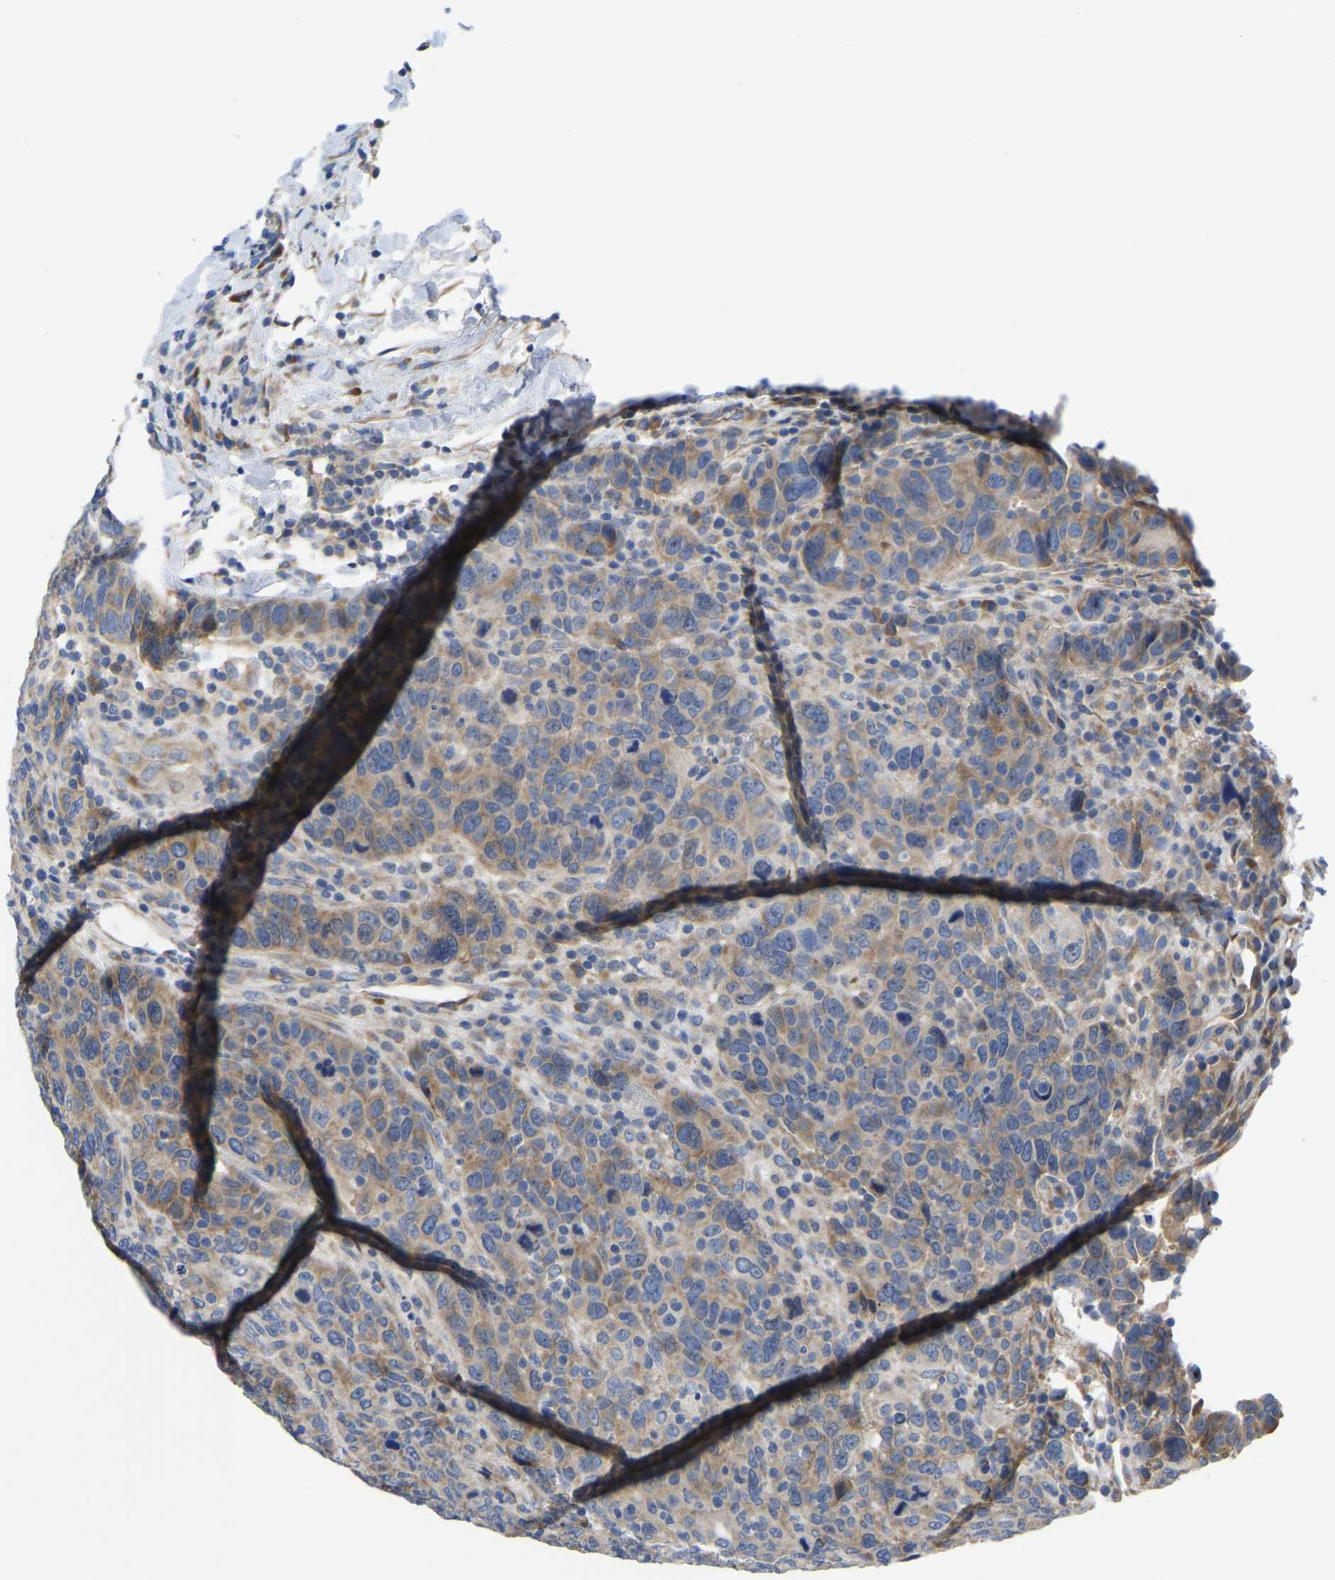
{"staining": {"intensity": "weak", "quantity": "25%-75%", "location": "cytoplasmic/membranous"}, "tissue": "breast cancer", "cell_type": "Tumor cells", "image_type": "cancer", "snomed": [{"axis": "morphology", "description": "Duct carcinoma"}, {"axis": "topography", "description": "Breast"}], "caption": "Immunohistochemistry (IHC) (DAB (3,3'-diaminobenzidine)) staining of breast cancer (intraductal carcinoma) displays weak cytoplasmic/membranous protein expression in approximately 25%-75% of tumor cells. The protein is stained brown, and the nuclei are stained in blue (DAB IHC with brightfield microscopy, high magnification).", "gene": "ABCA10", "patient": {"sex": "female", "age": 37}}